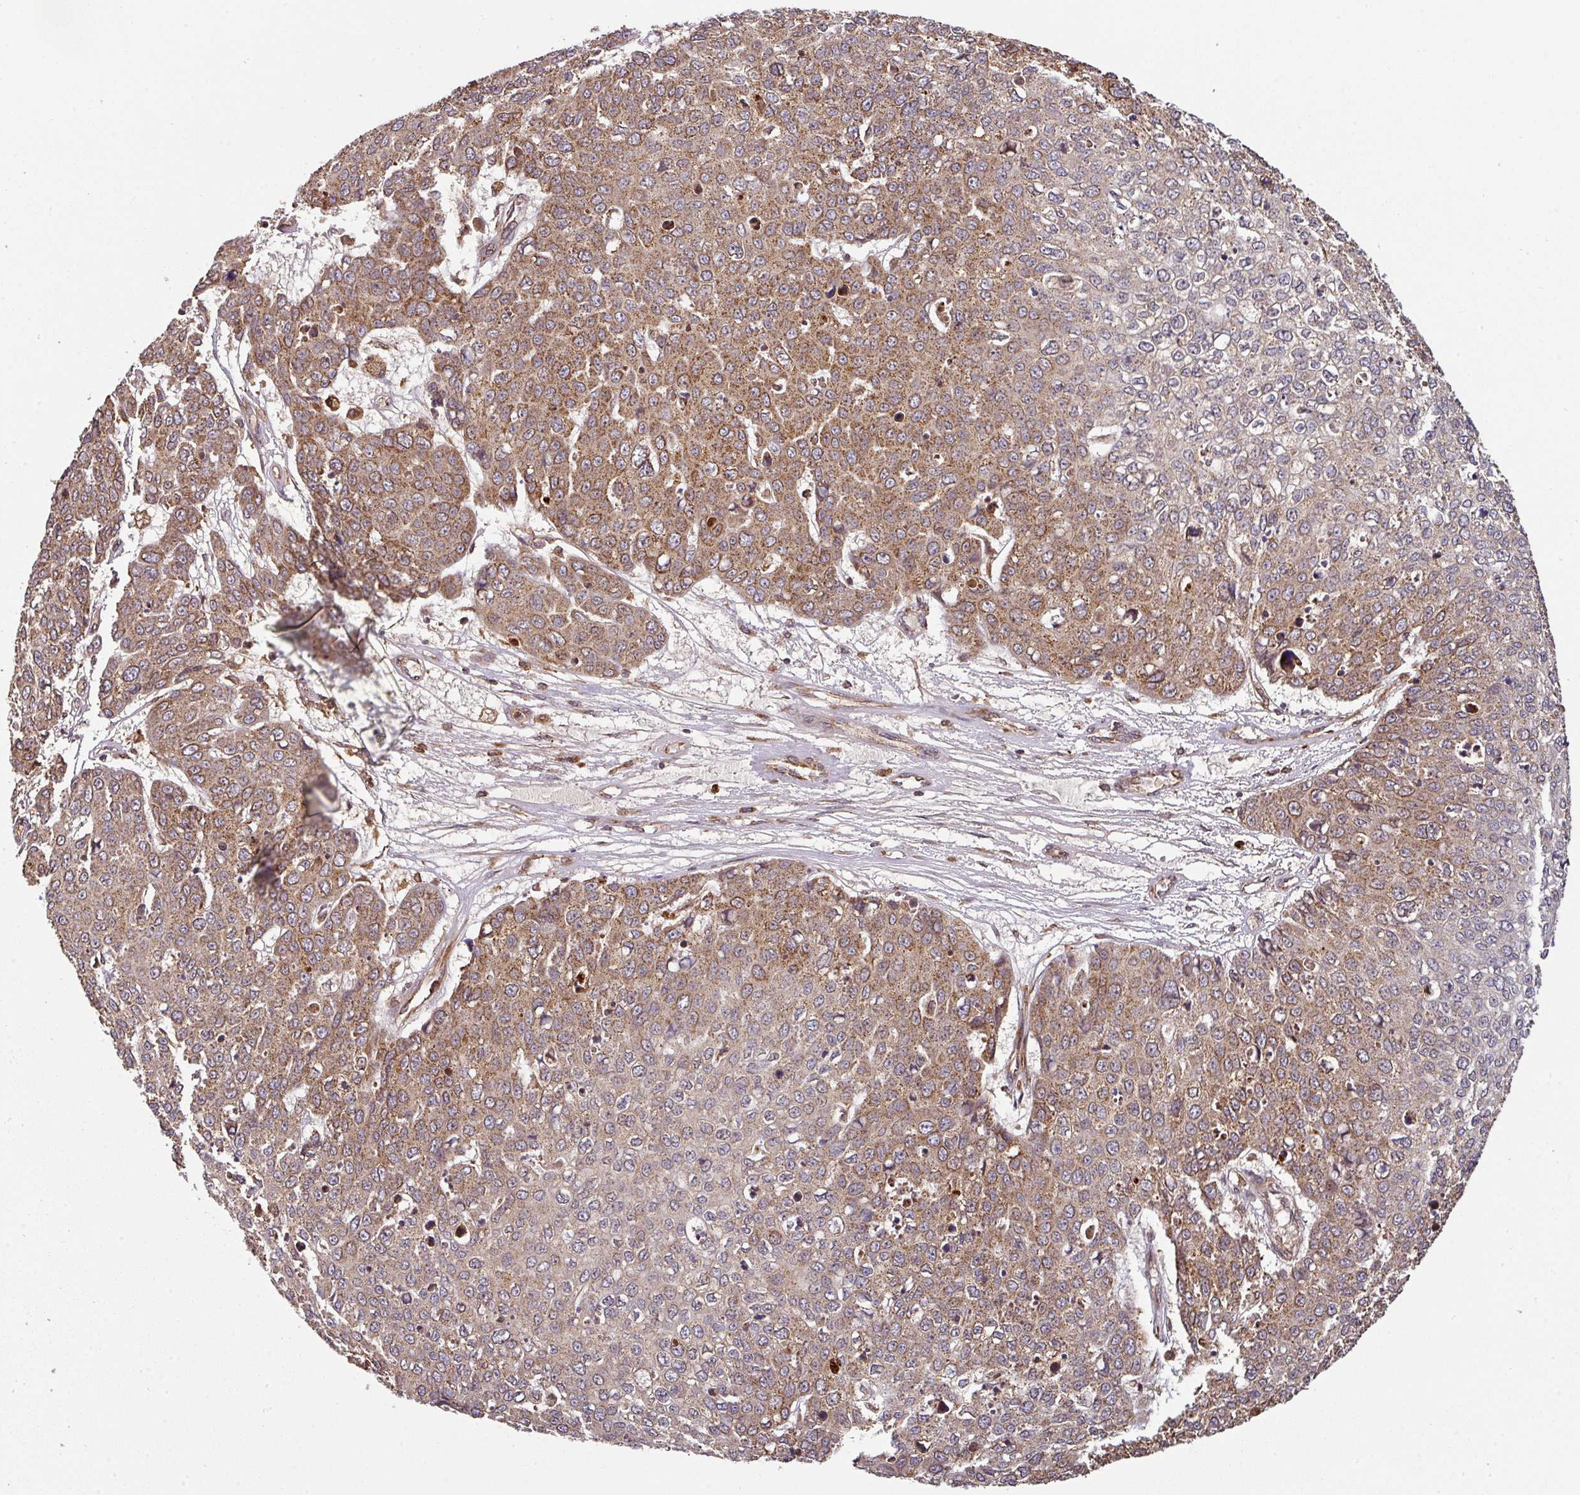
{"staining": {"intensity": "strong", "quantity": "25%-75%", "location": "cytoplasmic/membranous"}, "tissue": "skin cancer", "cell_type": "Tumor cells", "image_type": "cancer", "snomed": [{"axis": "morphology", "description": "Normal tissue, NOS"}, {"axis": "morphology", "description": "Squamous cell carcinoma, NOS"}, {"axis": "topography", "description": "Skin"}], "caption": "The histopathology image exhibits immunohistochemical staining of skin squamous cell carcinoma. There is strong cytoplasmic/membranous positivity is present in approximately 25%-75% of tumor cells.", "gene": "TRAP1", "patient": {"sex": "male", "age": 72}}